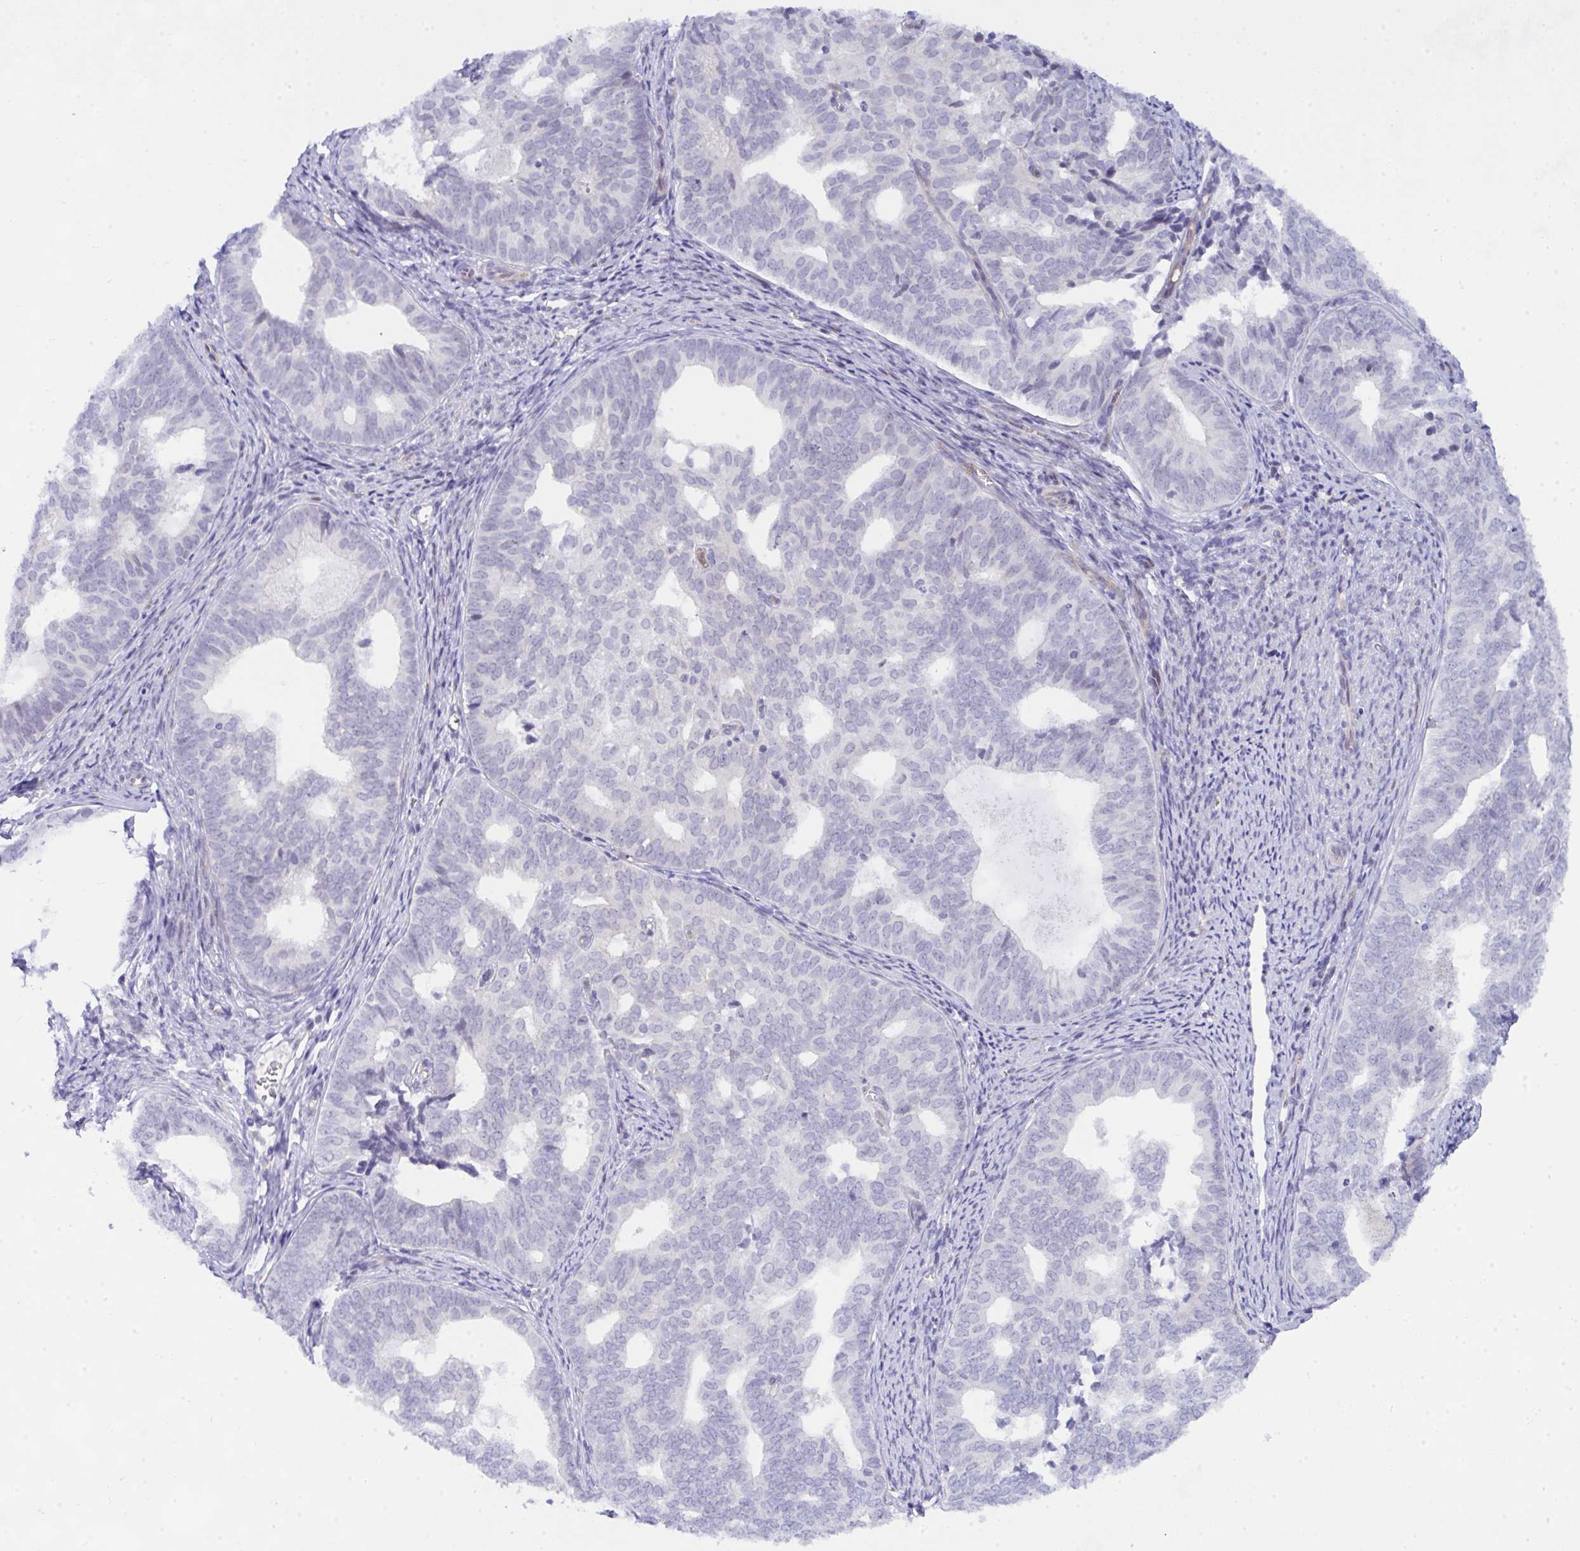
{"staining": {"intensity": "negative", "quantity": "none", "location": "none"}, "tissue": "ovarian cancer", "cell_type": "Tumor cells", "image_type": "cancer", "snomed": [{"axis": "morphology", "description": "Carcinoma, endometroid"}, {"axis": "morphology", "description": "Cystadenocarcinoma, serous, NOS"}, {"axis": "topography", "description": "Ovary"}], "caption": "High magnification brightfield microscopy of ovarian endometroid carcinoma stained with DAB (brown) and counterstained with hematoxylin (blue): tumor cells show no significant positivity.", "gene": "NFXL1", "patient": {"sex": "female", "age": 45}}